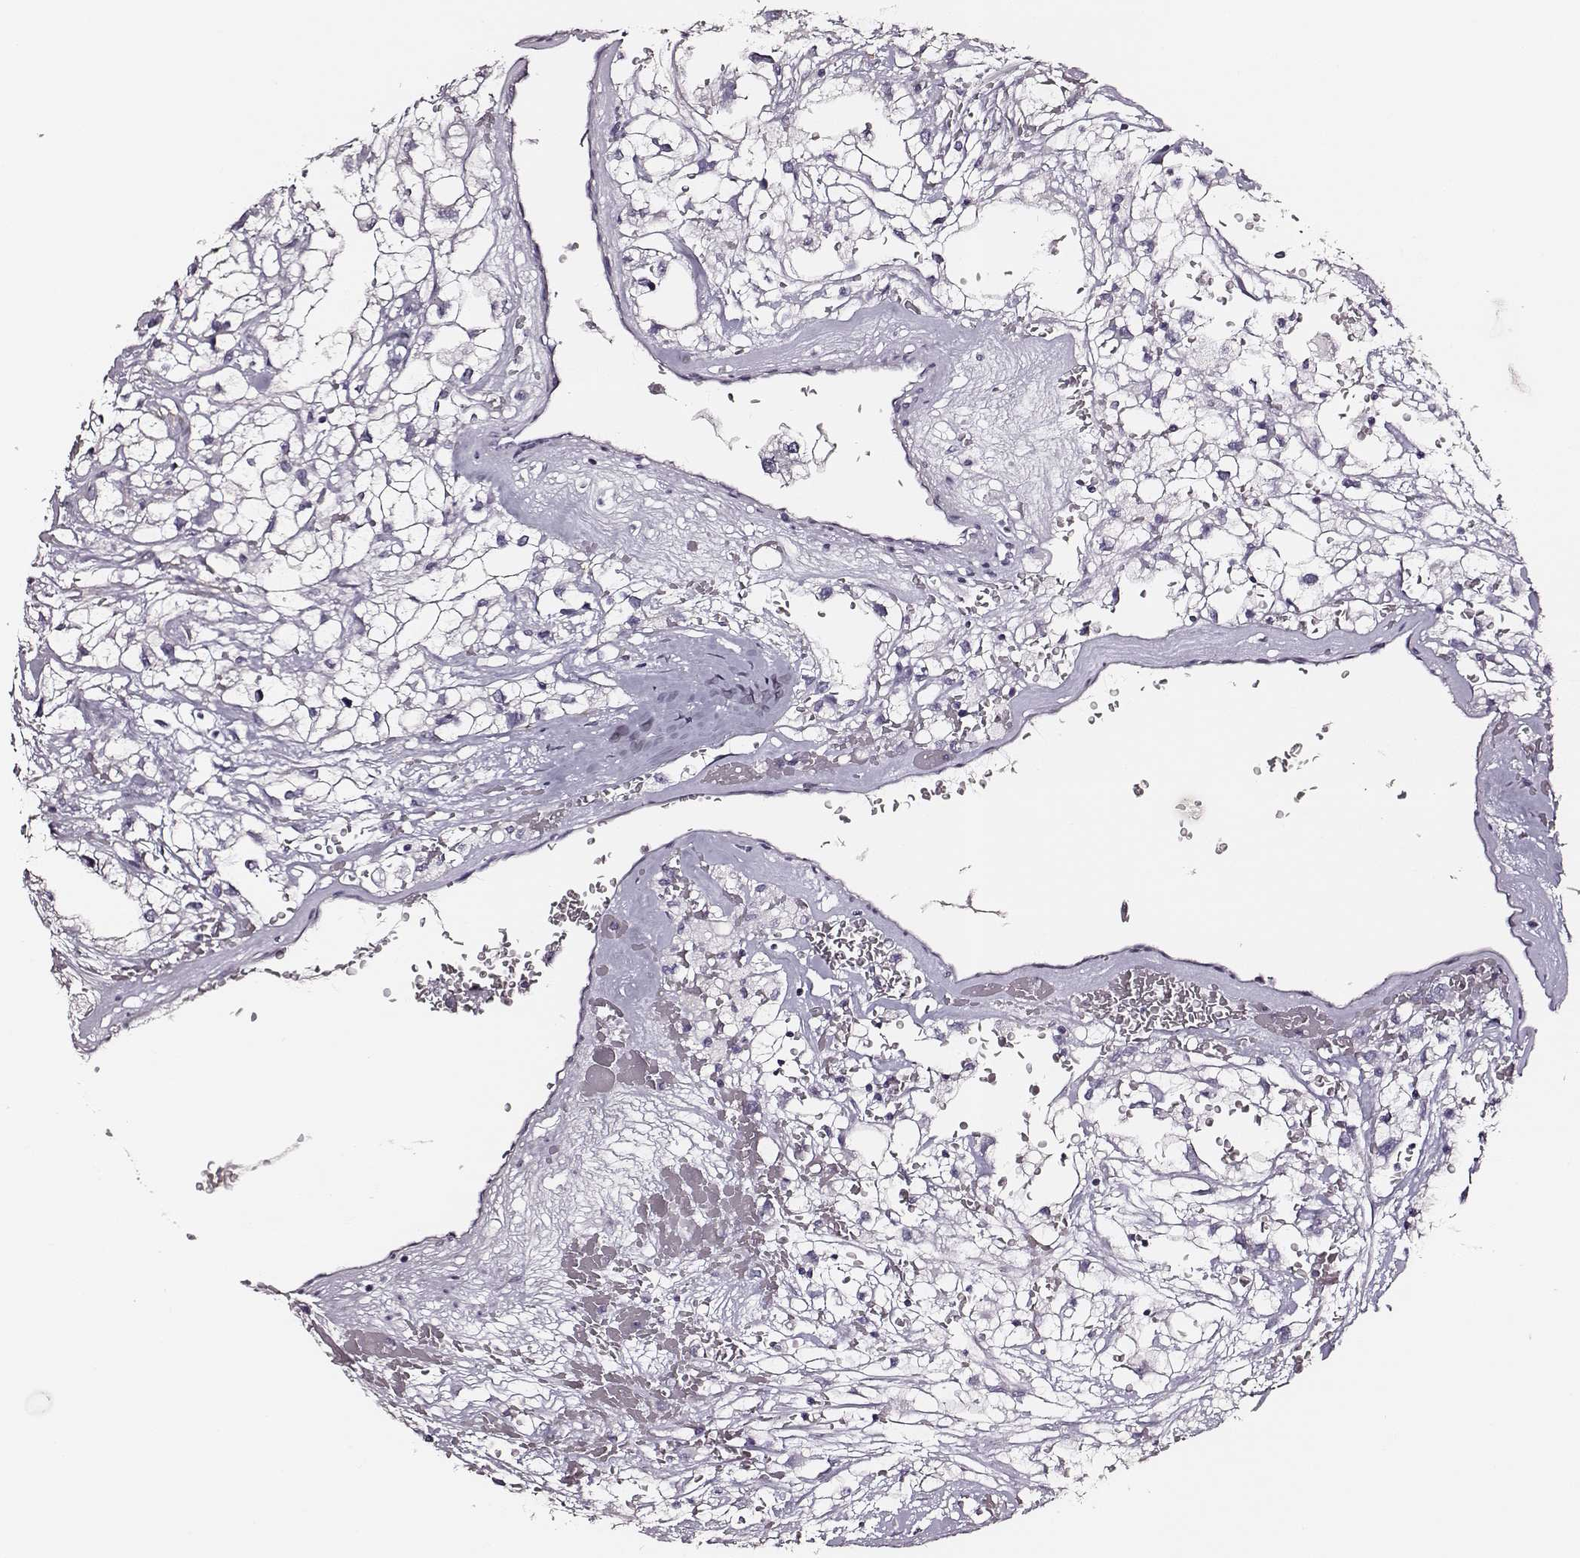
{"staining": {"intensity": "negative", "quantity": "none", "location": "none"}, "tissue": "renal cancer", "cell_type": "Tumor cells", "image_type": "cancer", "snomed": [{"axis": "morphology", "description": "Adenocarcinoma, NOS"}, {"axis": "topography", "description": "Kidney"}], "caption": "A high-resolution photomicrograph shows immunohistochemistry staining of adenocarcinoma (renal), which exhibits no significant positivity in tumor cells. (DAB immunohistochemistry, high magnification).", "gene": "DPEP1", "patient": {"sex": "male", "age": 59}}